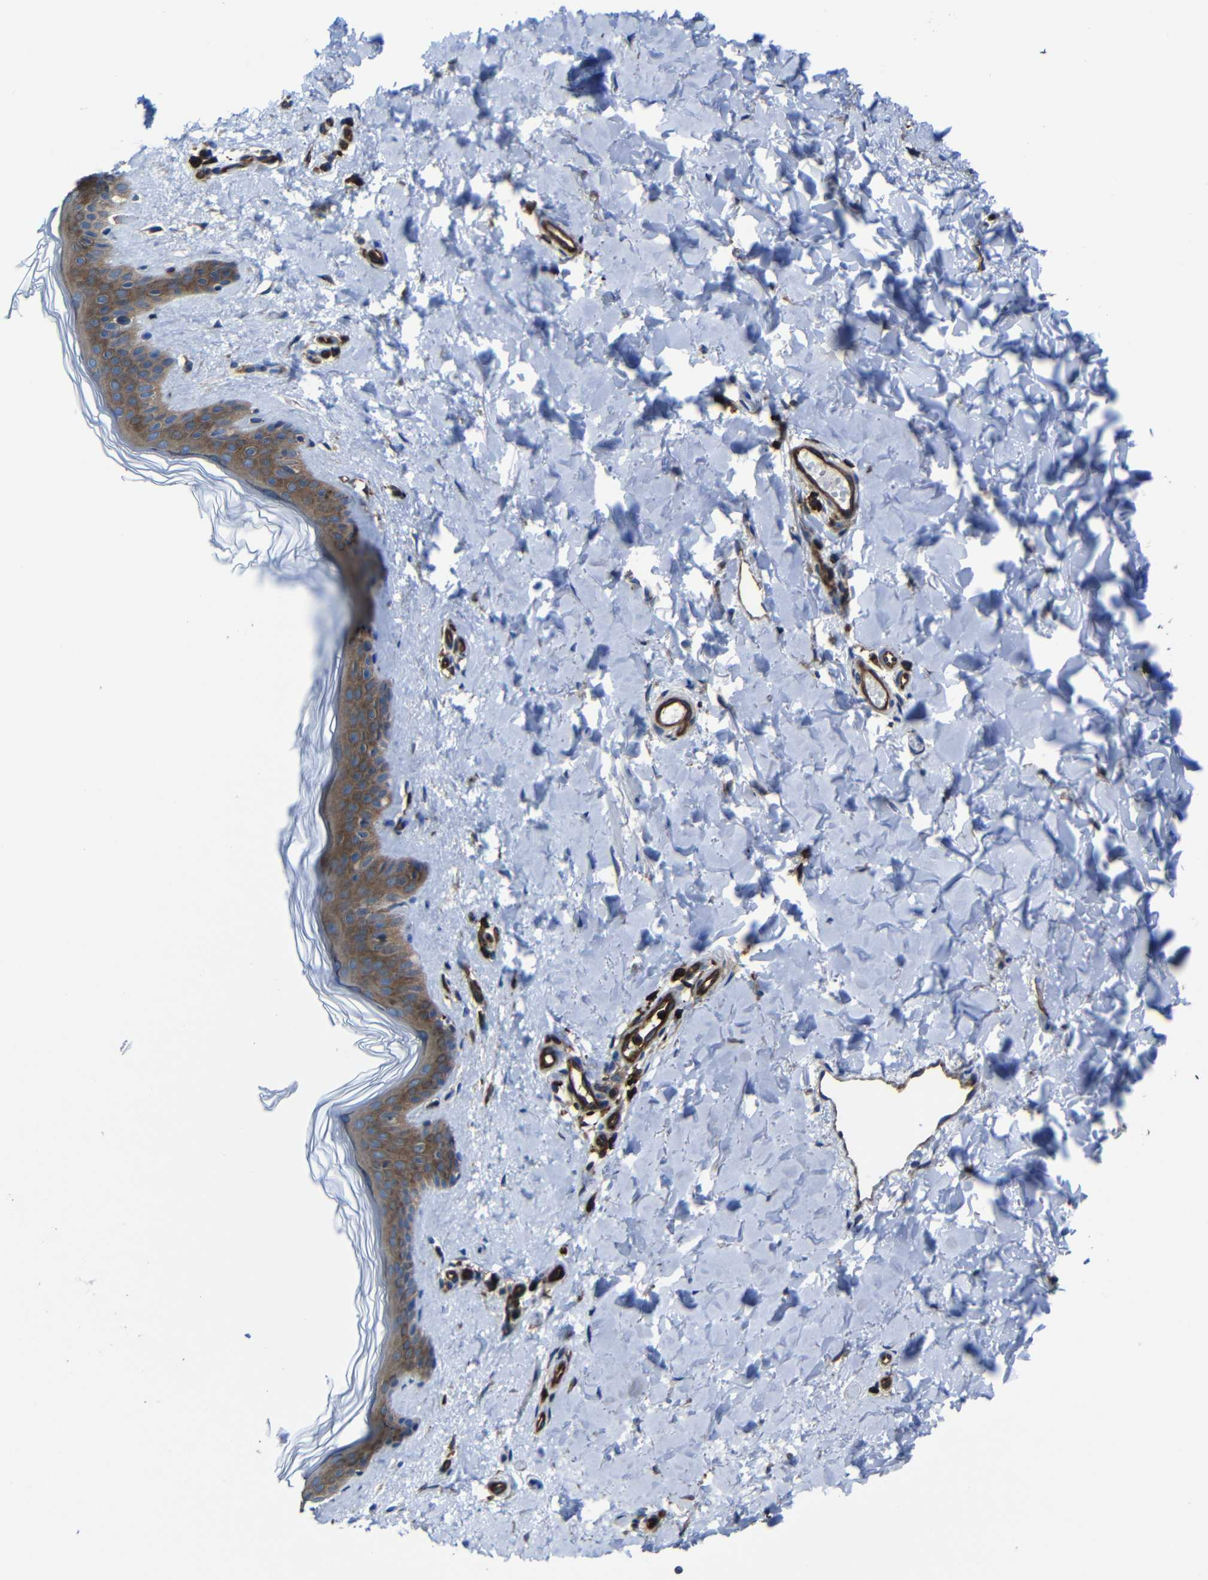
{"staining": {"intensity": "moderate", "quantity": ">75%", "location": "cytoplasmic/membranous"}, "tissue": "skin", "cell_type": "Fibroblasts", "image_type": "normal", "snomed": [{"axis": "morphology", "description": "Normal tissue, NOS"}, {"axis": "topography", "description": "Skin"}], "caption": "Protein staining by immunohistochemistry displays moderate cytoplasmic/membranous positivity in approximately >75% of fibroblasts in benign skin. (DAB (3,3'-diaminobenzidine) IHC with brightfield microscopy, high magnification).", "gene": "ARHGEF1", "patient": {"sex": "female", "age": 41}}